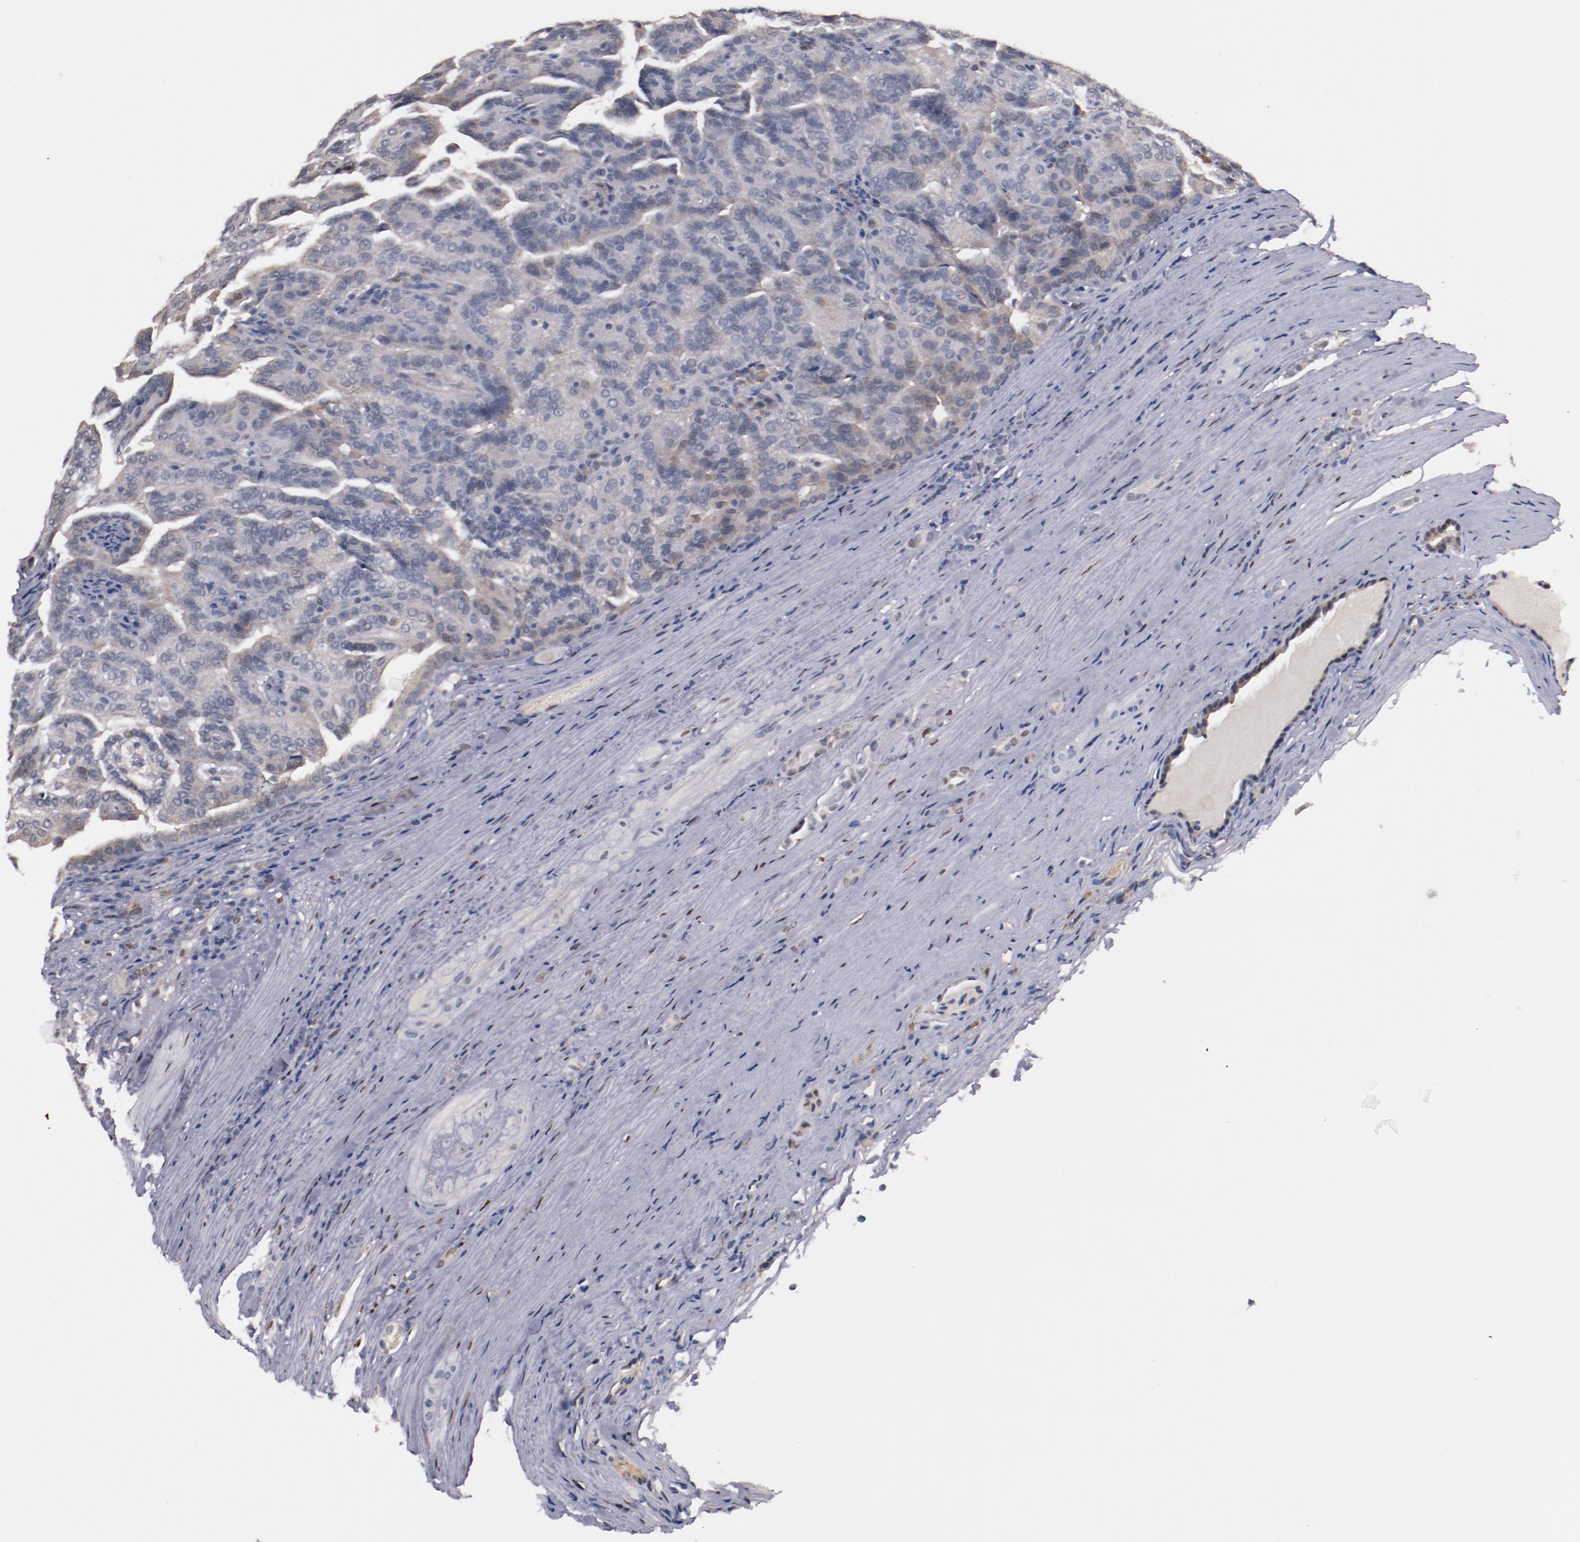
{"staining": {"intensity": "weak", "quantity": "25%-75%", "location": "cytoplasmic/membranous"}, "tissue": "renal cancer", "cell_type": "Tumor cells", "image_type": "cancer", "snomed": [{"axis": "morphology", "description": "Adenocarcinoma, NOS"}, {"axis": "topography", "description": "Kidney"}], "caption": "Protein staining by immunohistochemistry (IHC) reveals weak cytoplasmic/membranous expression in about 25%-75% of tumor cells in renal adenocarcinoma. Immunohistochemistry stains the protein of interest in brown and the nuclei are stained blue.", "gene": "FAM81A", "patient": {"sex": "male", "age": 61}}